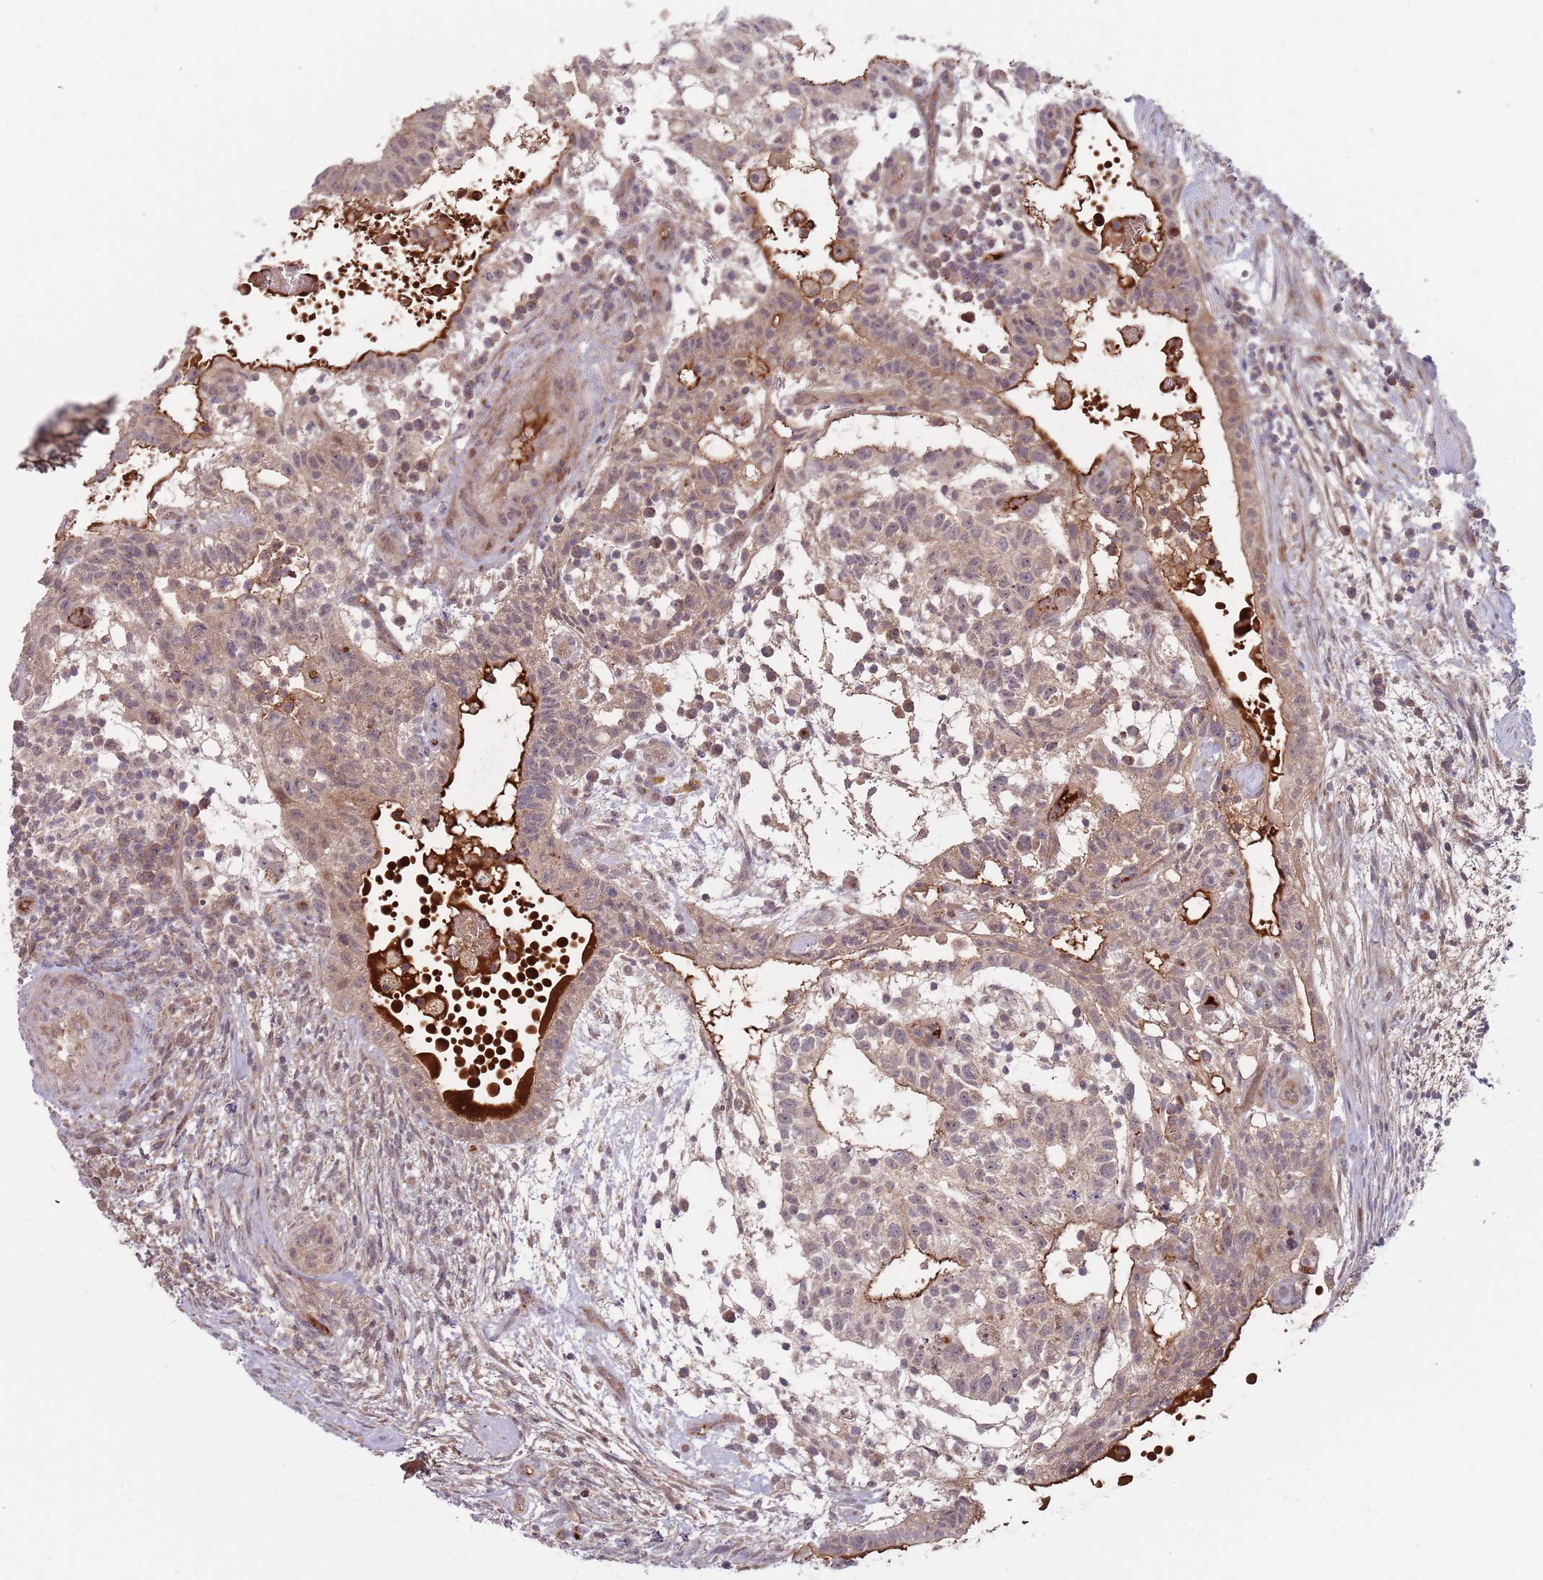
{"staining": {"intensity": "moderate", "quantity": ">75%", "location": "cytoplasmic/membranous,nuclear"}, "tissue": "testis cancer", "cell_type": "Tumor cells", "image_type": "cancer", "snomed": [{"axis": "morphology", "description": "Normal tissue, NOS"}, {"axis": "morphology", "description": "Carcinoma, Embryonal, NOS"}, {"axis": "topography", "description": "Testis"}], "caption": "Immunohistochemical staining of testis cancer (embryonal carcinoma) demonstrates medium levels of moderate cytoplasmic/membranous and nuclear protein staining in about >75% of tumor cells.", "gene": "NT5DC4", "patient": {"sex": "male", "age": 32}}